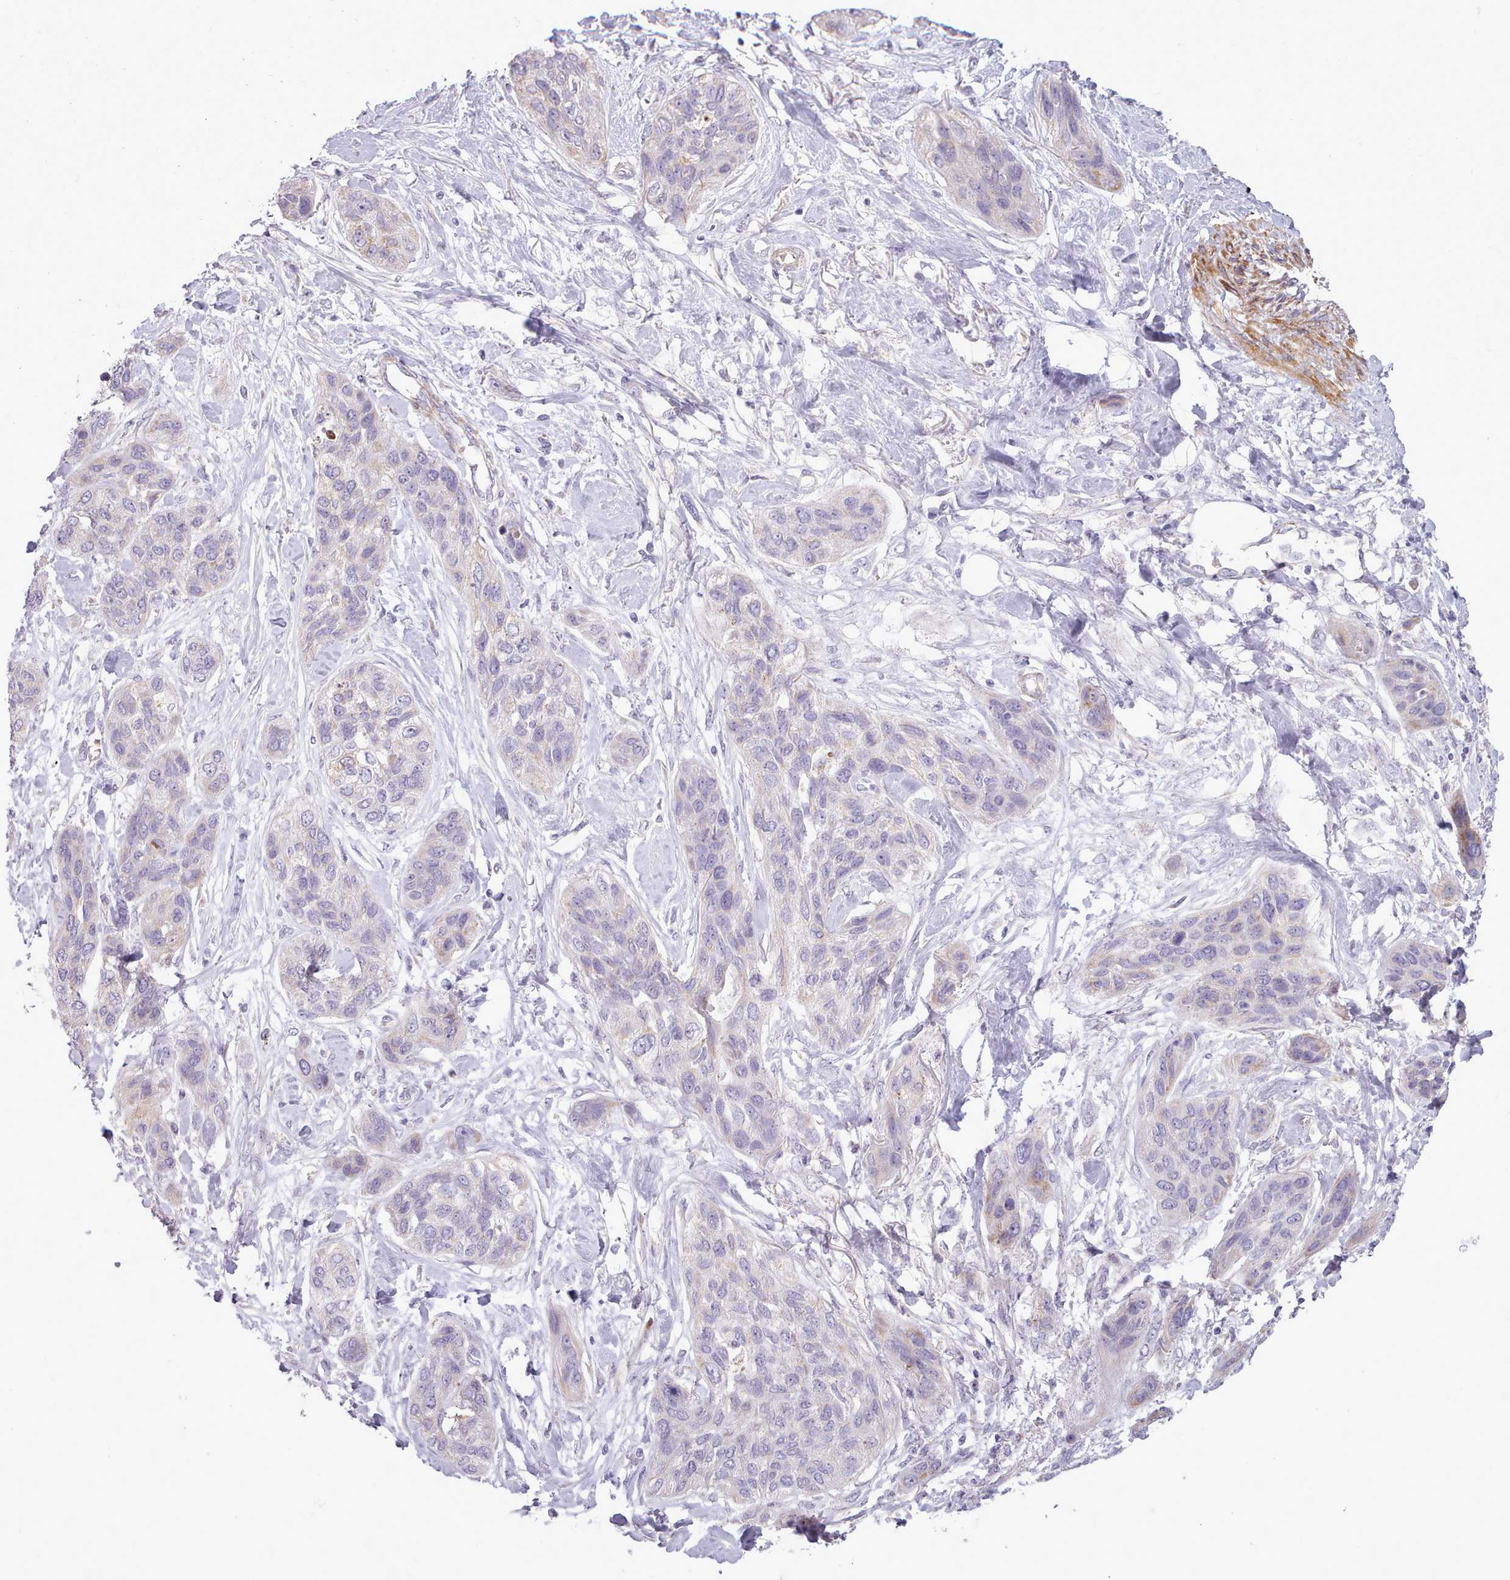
{"staining": {"intensity": "negative", "quantity": "none", "location": "none"}, "tissue": "lung cancer", "cell_type": "Tumor cells", "image_type": "cancer", "snomed": [{"axis": "morphology", "description": "Squamous cell carcinoma, NOS"}, {"axis": "topography", "description": "Lung"}], "caption": "Lung cancer (squamous cell carcinoma) was stained to show a protein in brown. There is no significant positivity in tumor cells. (DAB immunohistochemistry, high magnification).", "gene": "AVL9", "patient": {"sex": "female", "age": 70}}